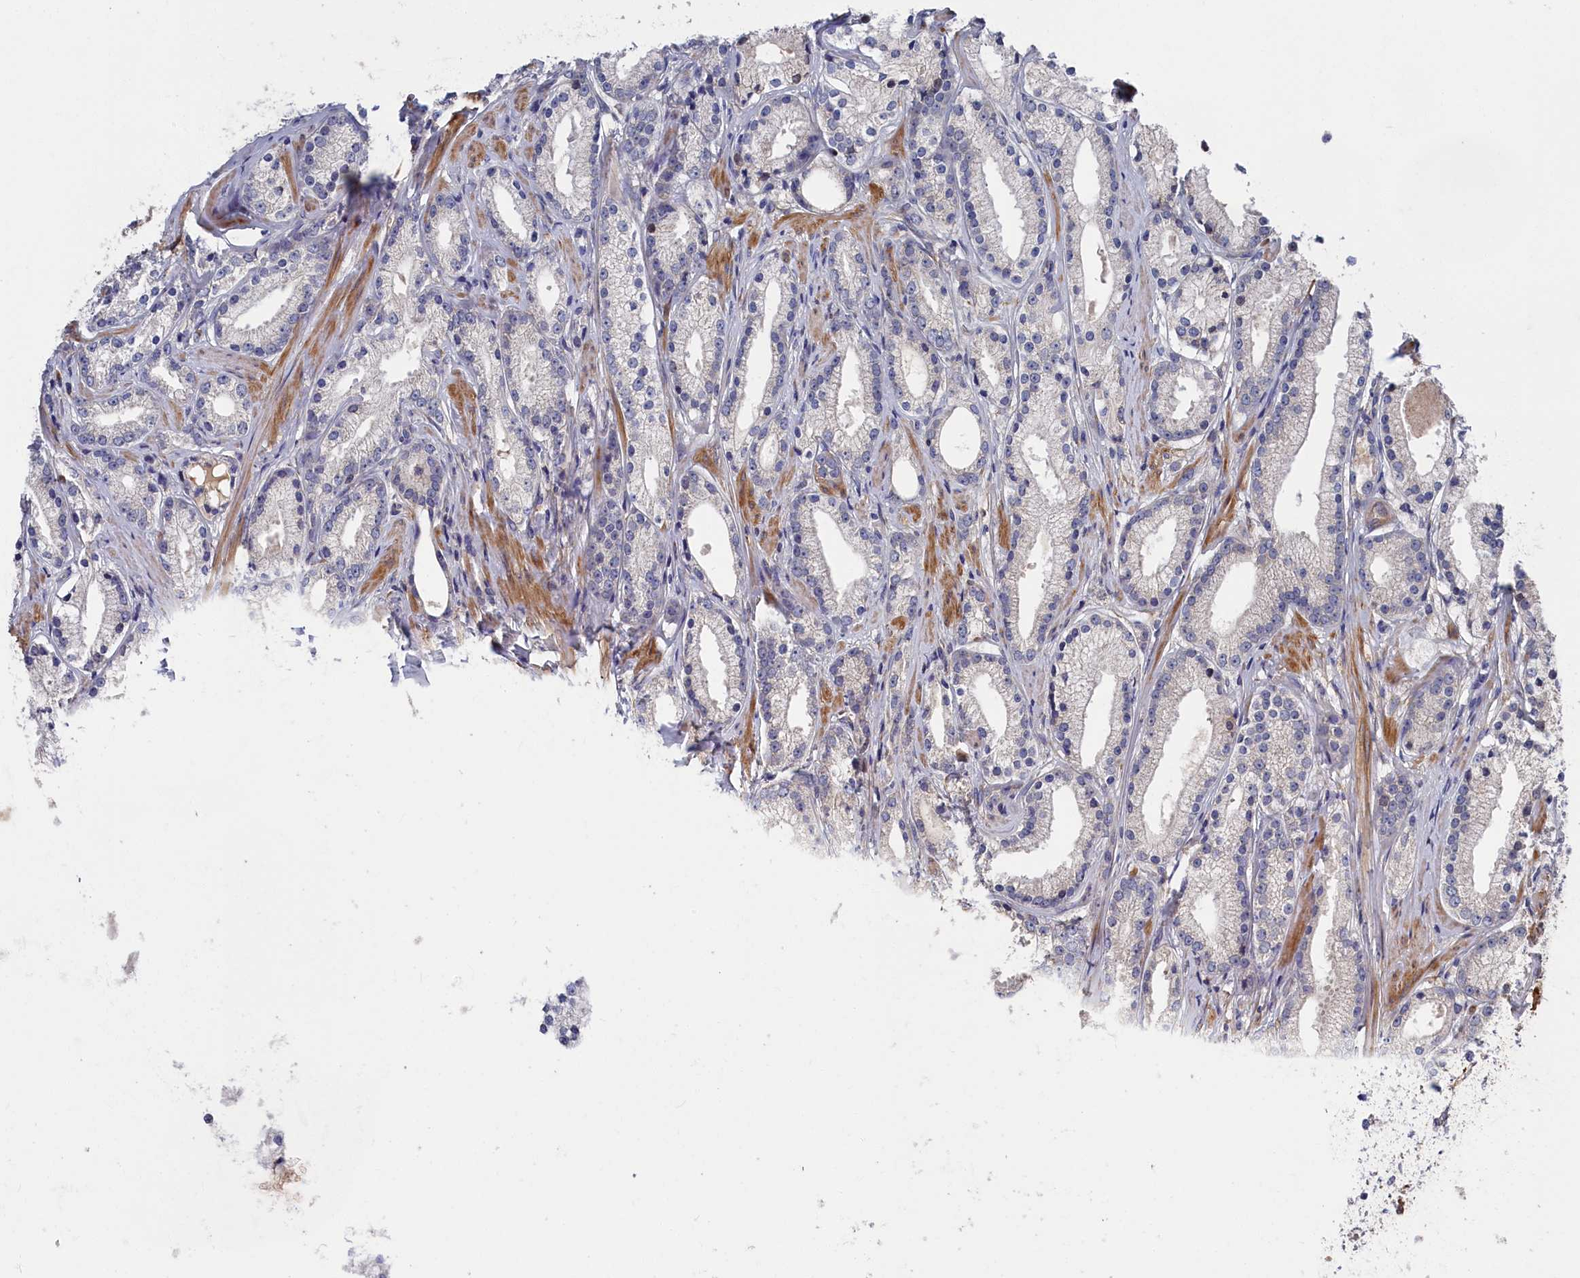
{"staining": {"intensity": "negative", "quantity": "none", "location": "none"}, "tissue": "prostate cancer", "cell_type": "Tumor cells", "image_type": "cancer", "snomed": [{"axis": "morphology", "description": "Adenocarcinoma, Low grade"}, {"axis": "topography", "description": "Prostate"}], "caption": "Tumor cells show no significant protein staining in prostate cancer.", "gene": "CYB5D2", "patient": {"sex": "male", "age": 57}}